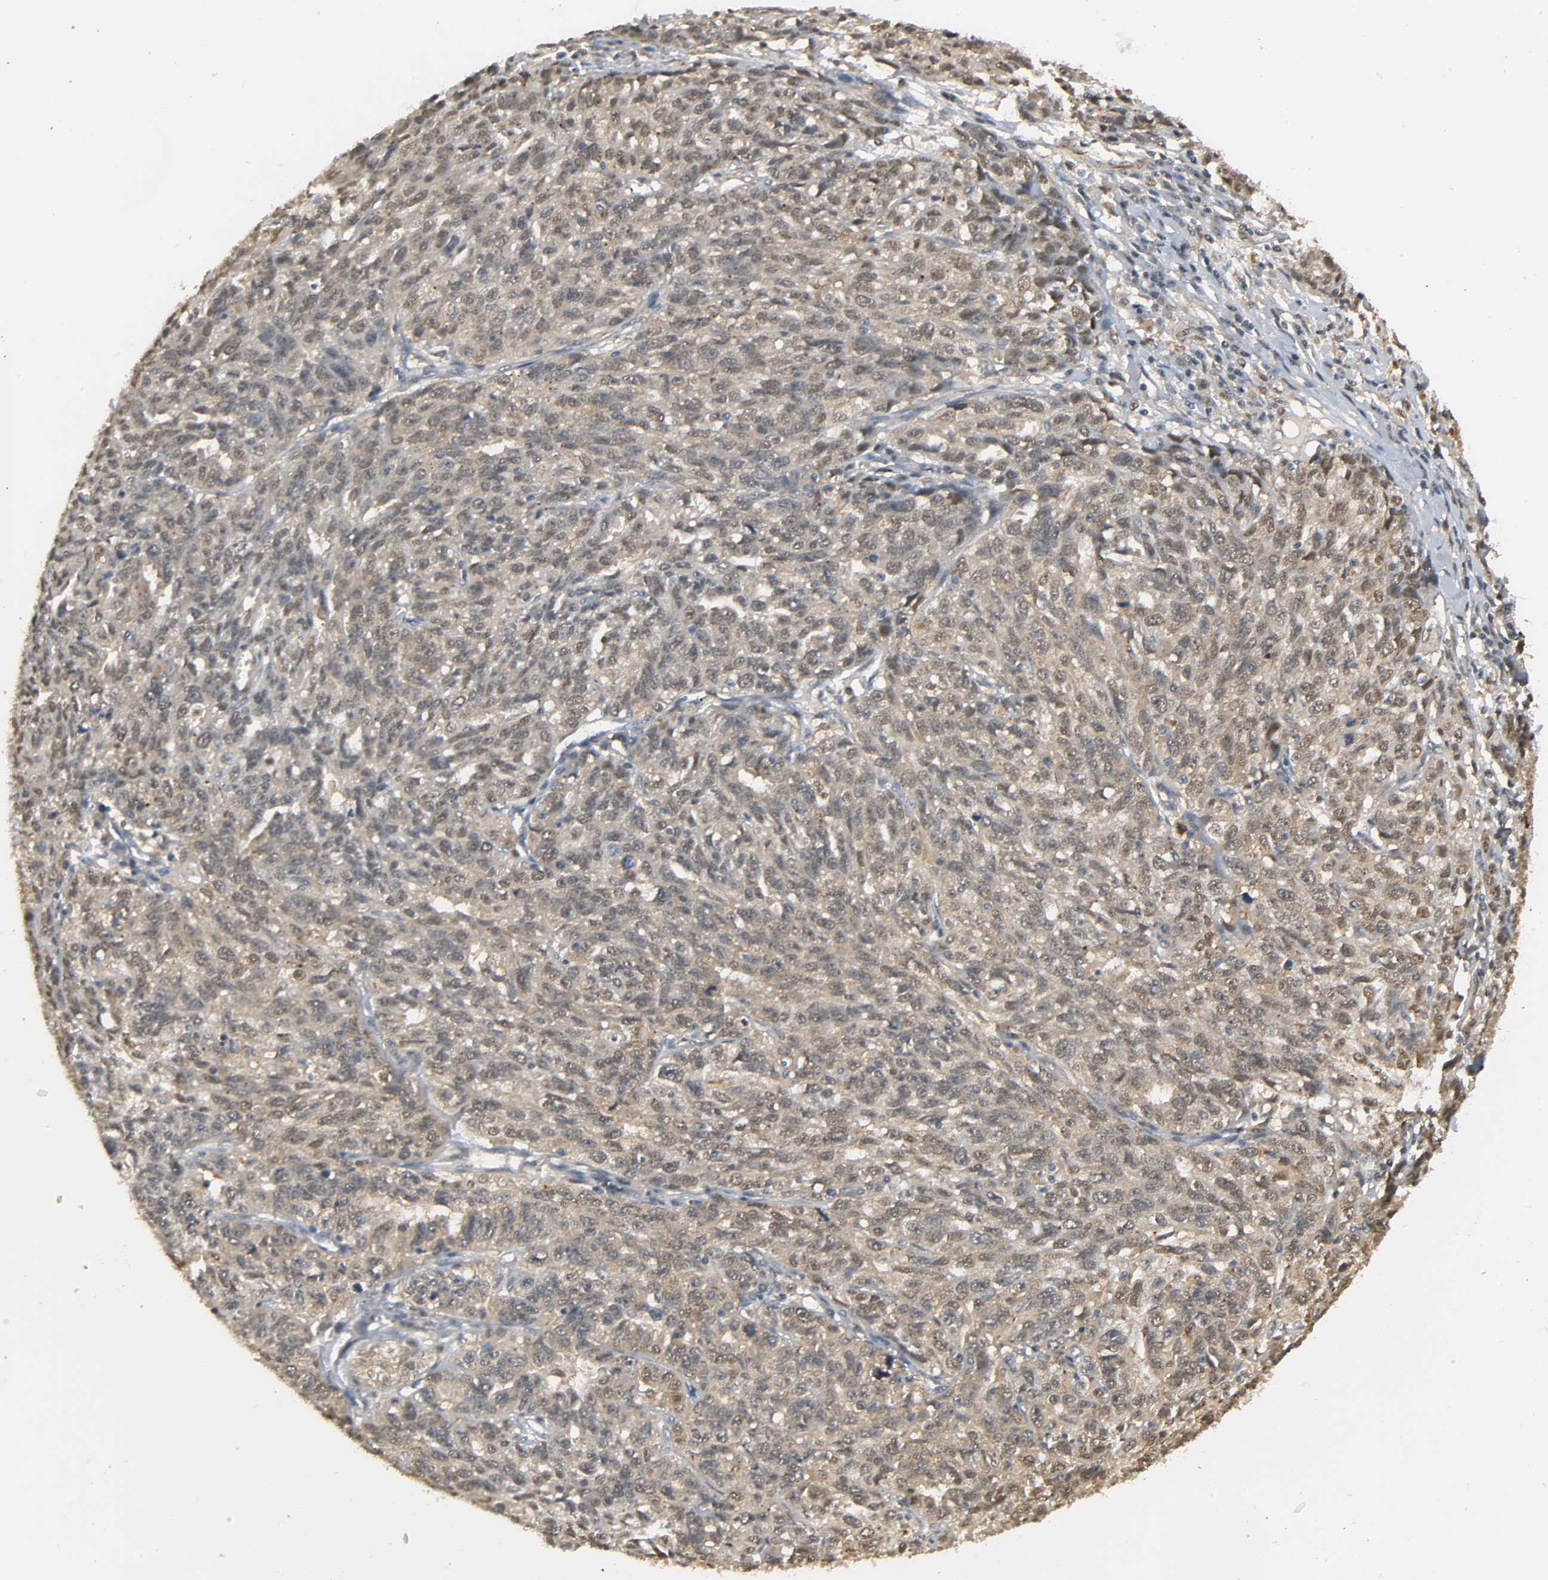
{"staining": {"intensity": "weak", "quantity": "25%-75%", "location": "cytoplasmic/membranous"}, "tissue": "ovarian cancer", "cell_type": "Tumor cells", "image_type": "cancer", "snomed": [{"axis": "morphology", "description": "Cystadenocarcinoma, serous, NOS"}, {"axis": "topography", "description": "Ovary"}], "caption": "Protein staining exhibits weak cytoplasmic/membranous expression in approximately 25%-75% of tumor cells in ovarian cancer.", "gene": "ZFPM2", "patient": {"sex": "female", "age": 71}}